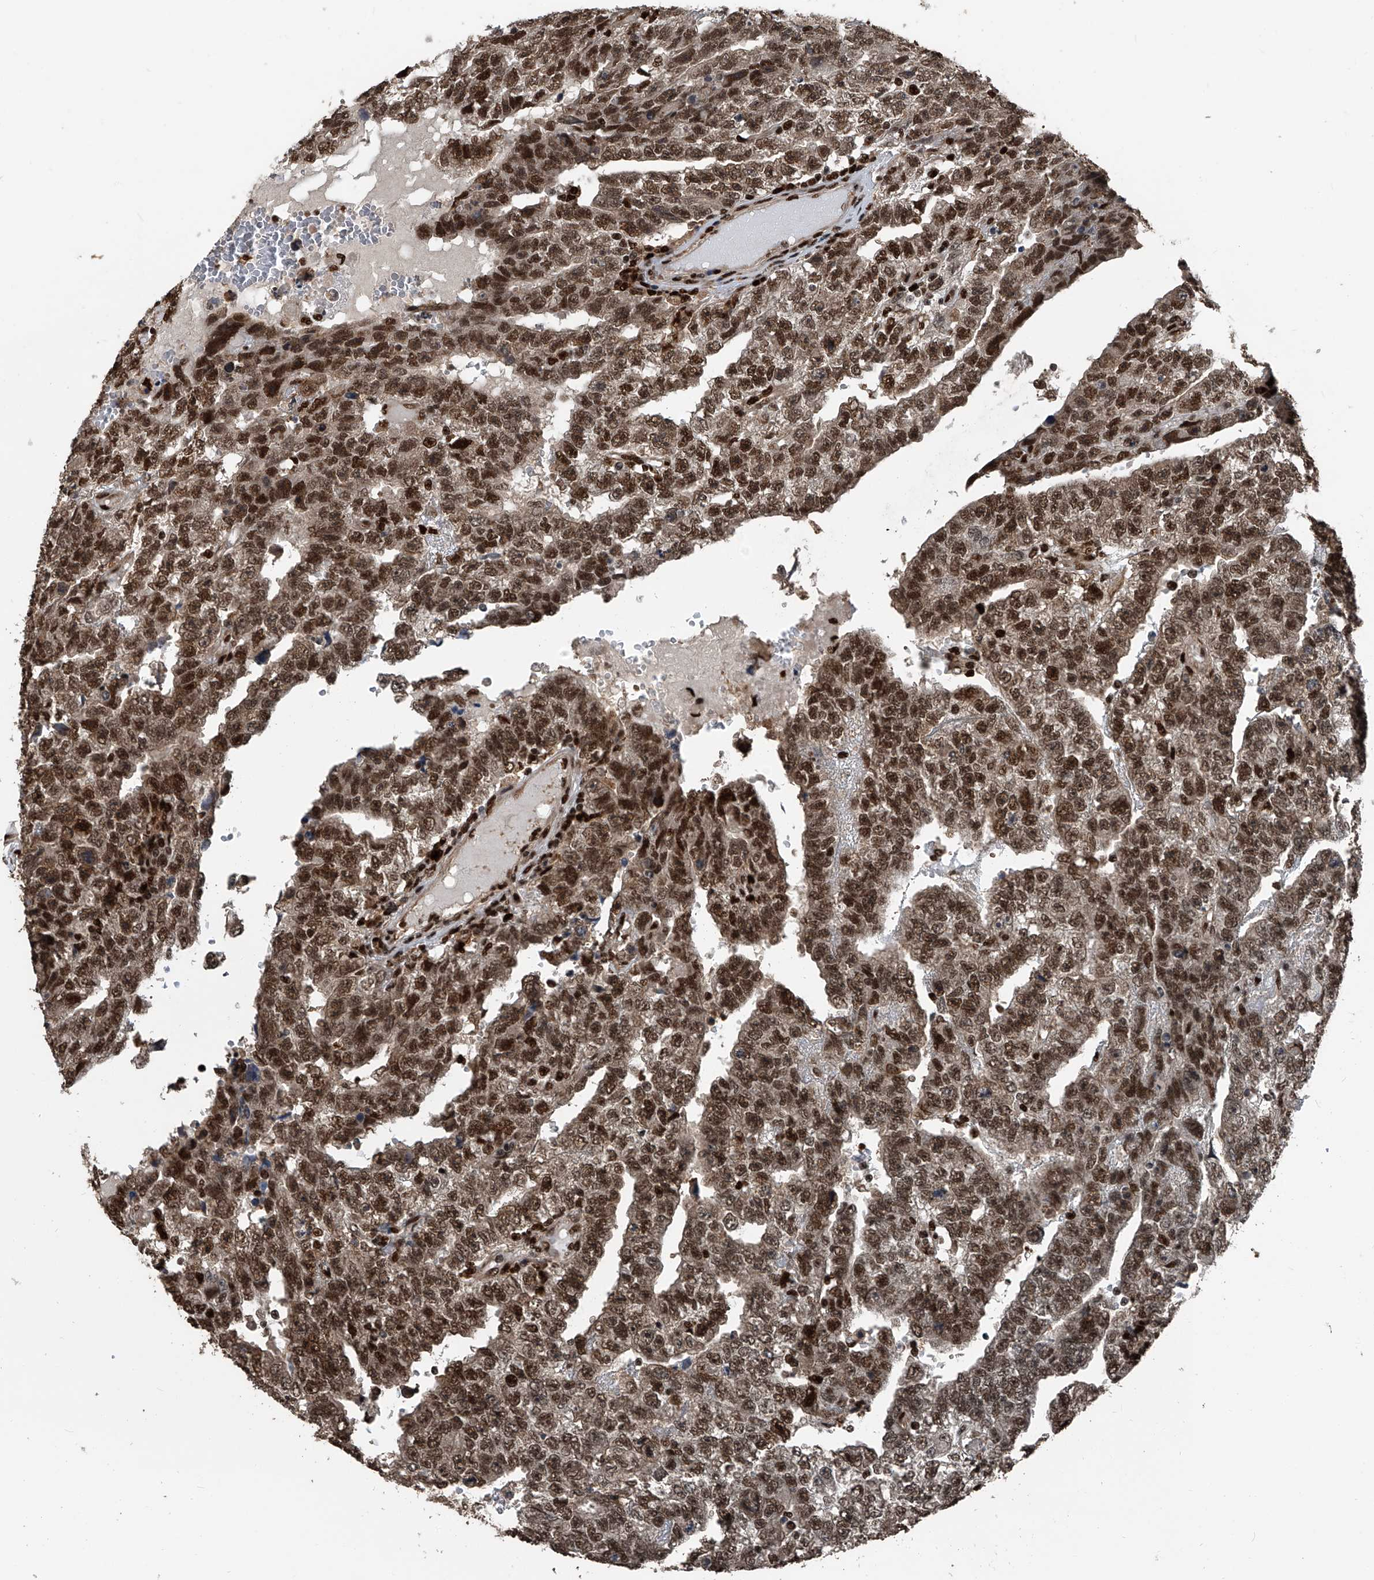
{"staining": {"intensity": "strong", "quantity": ">75%", "location": "nuclear"}, "tissue": "testis cancer", "cell_type": "Tumor cells", "image_type": "cancer", "snomed": [{"axis": "morphology", "description": "Carcinoma, Embryonal, NOS"}, {"axis": "topography", "description": "Testis"}], "caption": "Testis cancer (embryonal carcinoma) stained for a protein (brown) exhibits strong nuclear positive positivity in about >75% of tumor cells.", "gene": "FKBP5", "patient": {"sex": "male", "age": 25}}